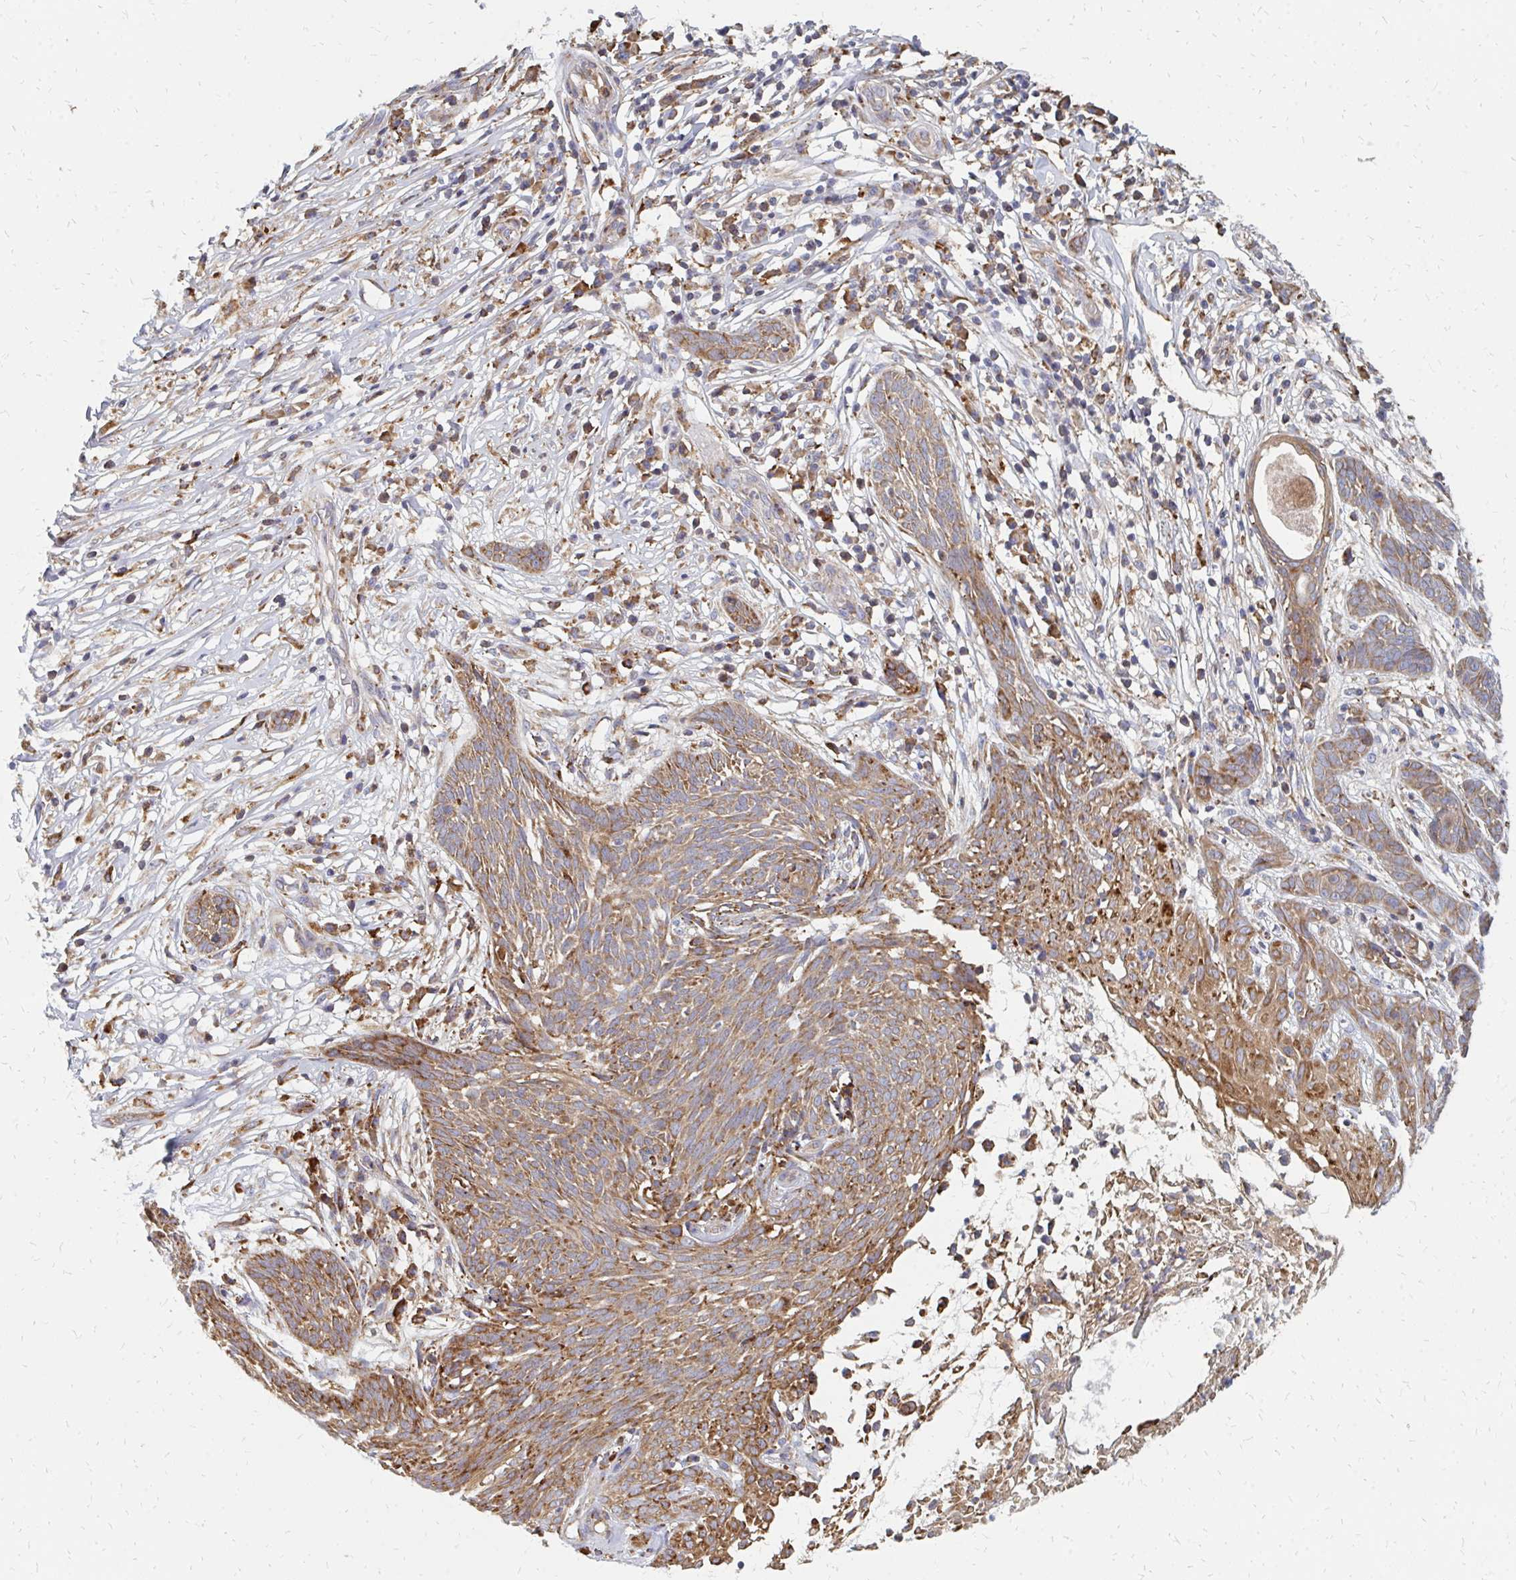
{"staining": {"intensity": "moderate", "quantity": ">75%", "location": "cytoplasmic/membranous"}, "tissue": "skin cancer", "cell_type": "Tumor cells", "image_type": "cancer", "snomed": [{"axis": "morphology", "description": "Basal cell carcinoma"}, {"axis": "topography", "description": "Skin"}, {"axis": "topography", "description": "Skin, foot"}], "caption": "Protein staining of skin cancer tissue shows moderate cytoplasmic/membranous positivity in approximately >75% of tumor cells.", "gene": "PPP1R13L", "patient": {"sex": "female", "age": 86}}